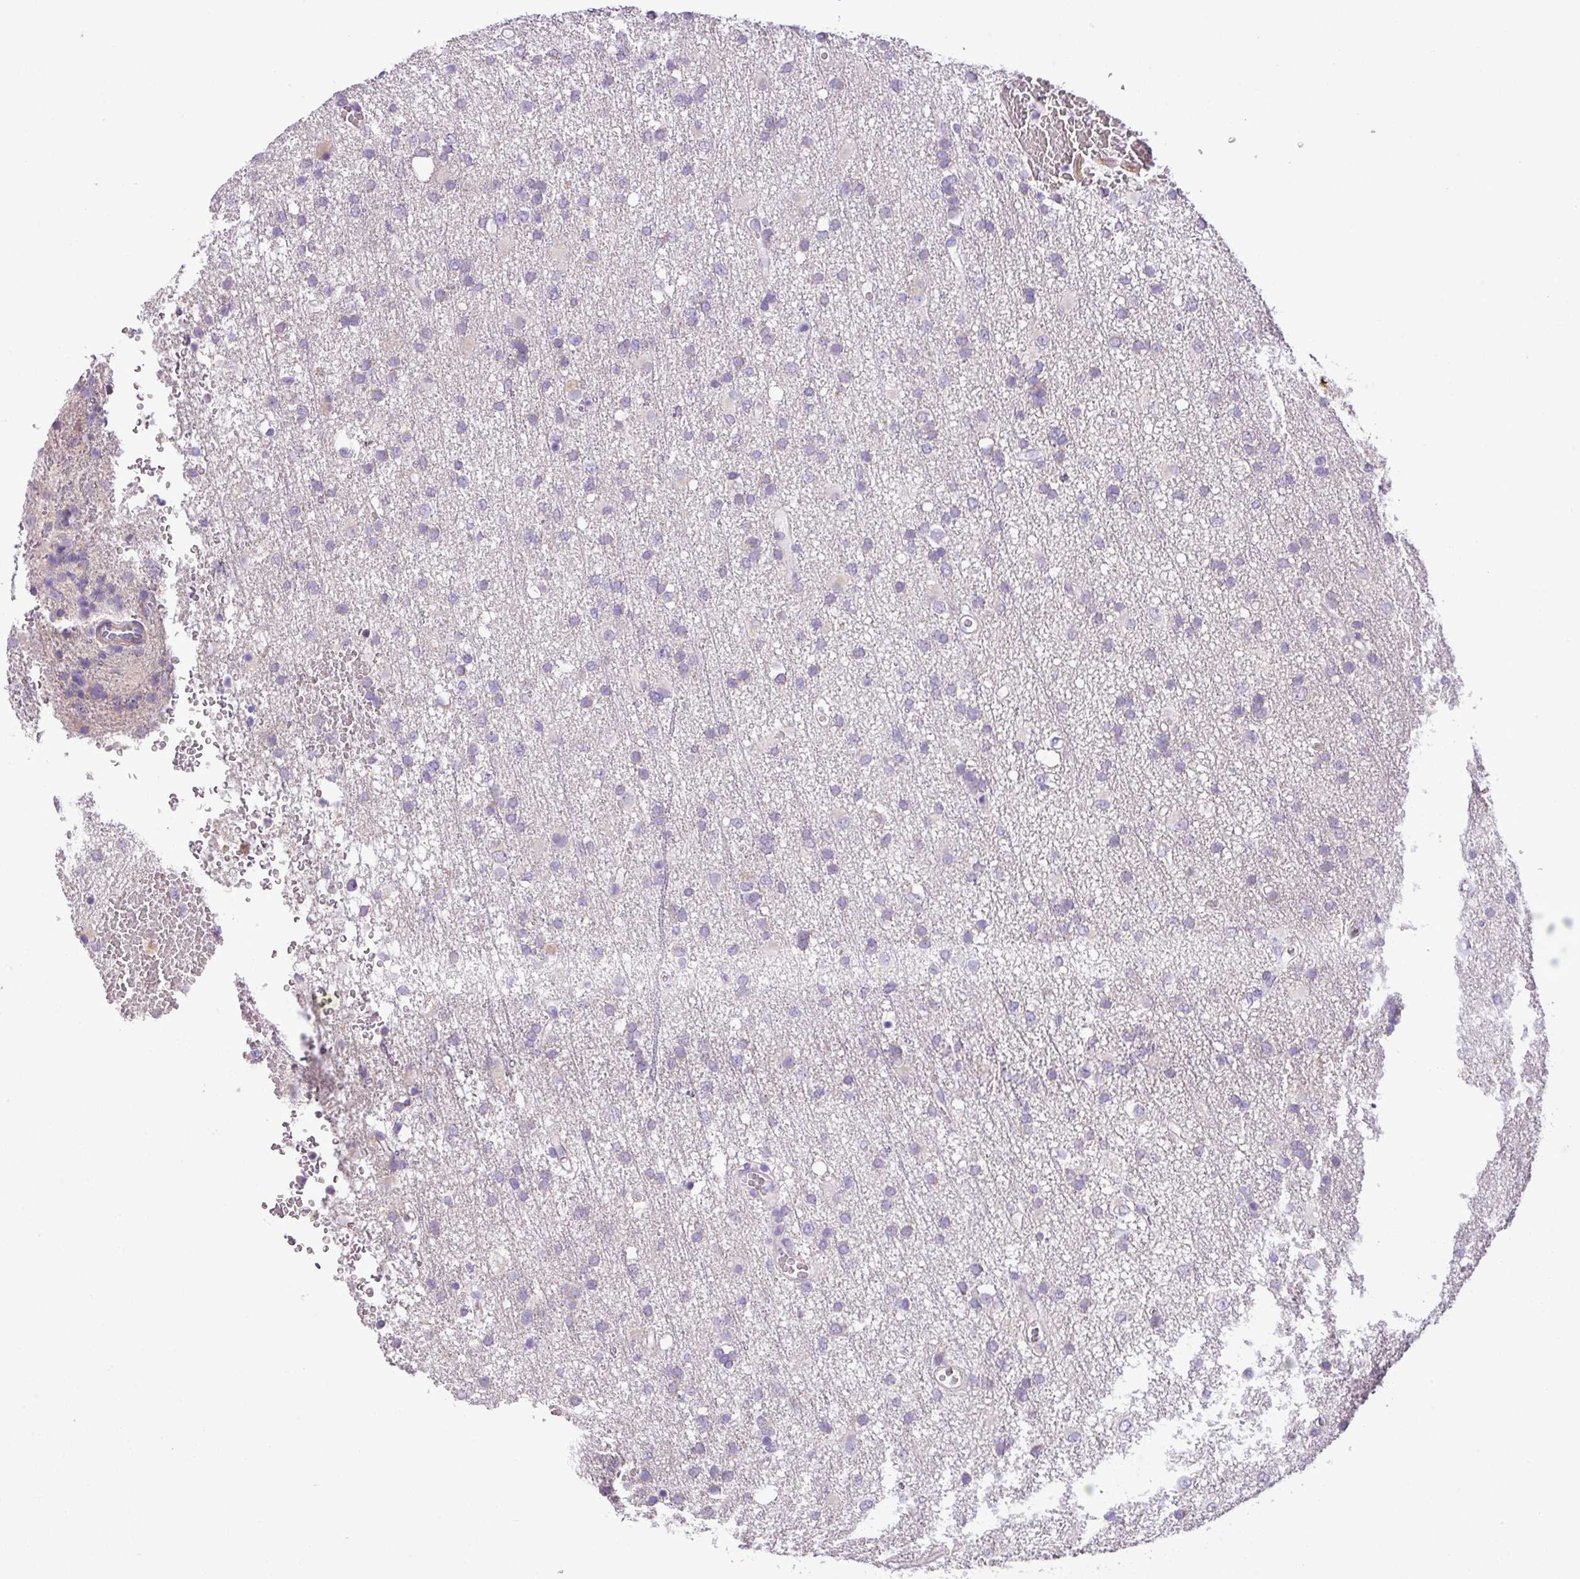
{"staining": {"intensity": "negative", "quantity": "none", "location": "none"}, "tissue": "glioma", "cell_type": "Tumor cells", "image_type": "cancer", "snomed": [{"axis": "morphology", "description": "Glioma, malignant, High grade"}, {"axis": "topography", "description": "Brain"}], "caption": "A high-resolution histopathology image shows immunohistochemistry staining of glioma, which exhibits no significant expression in tumor cells.", "gene": "MOCS3", "patient": {"sex": "female", "age": 74}}